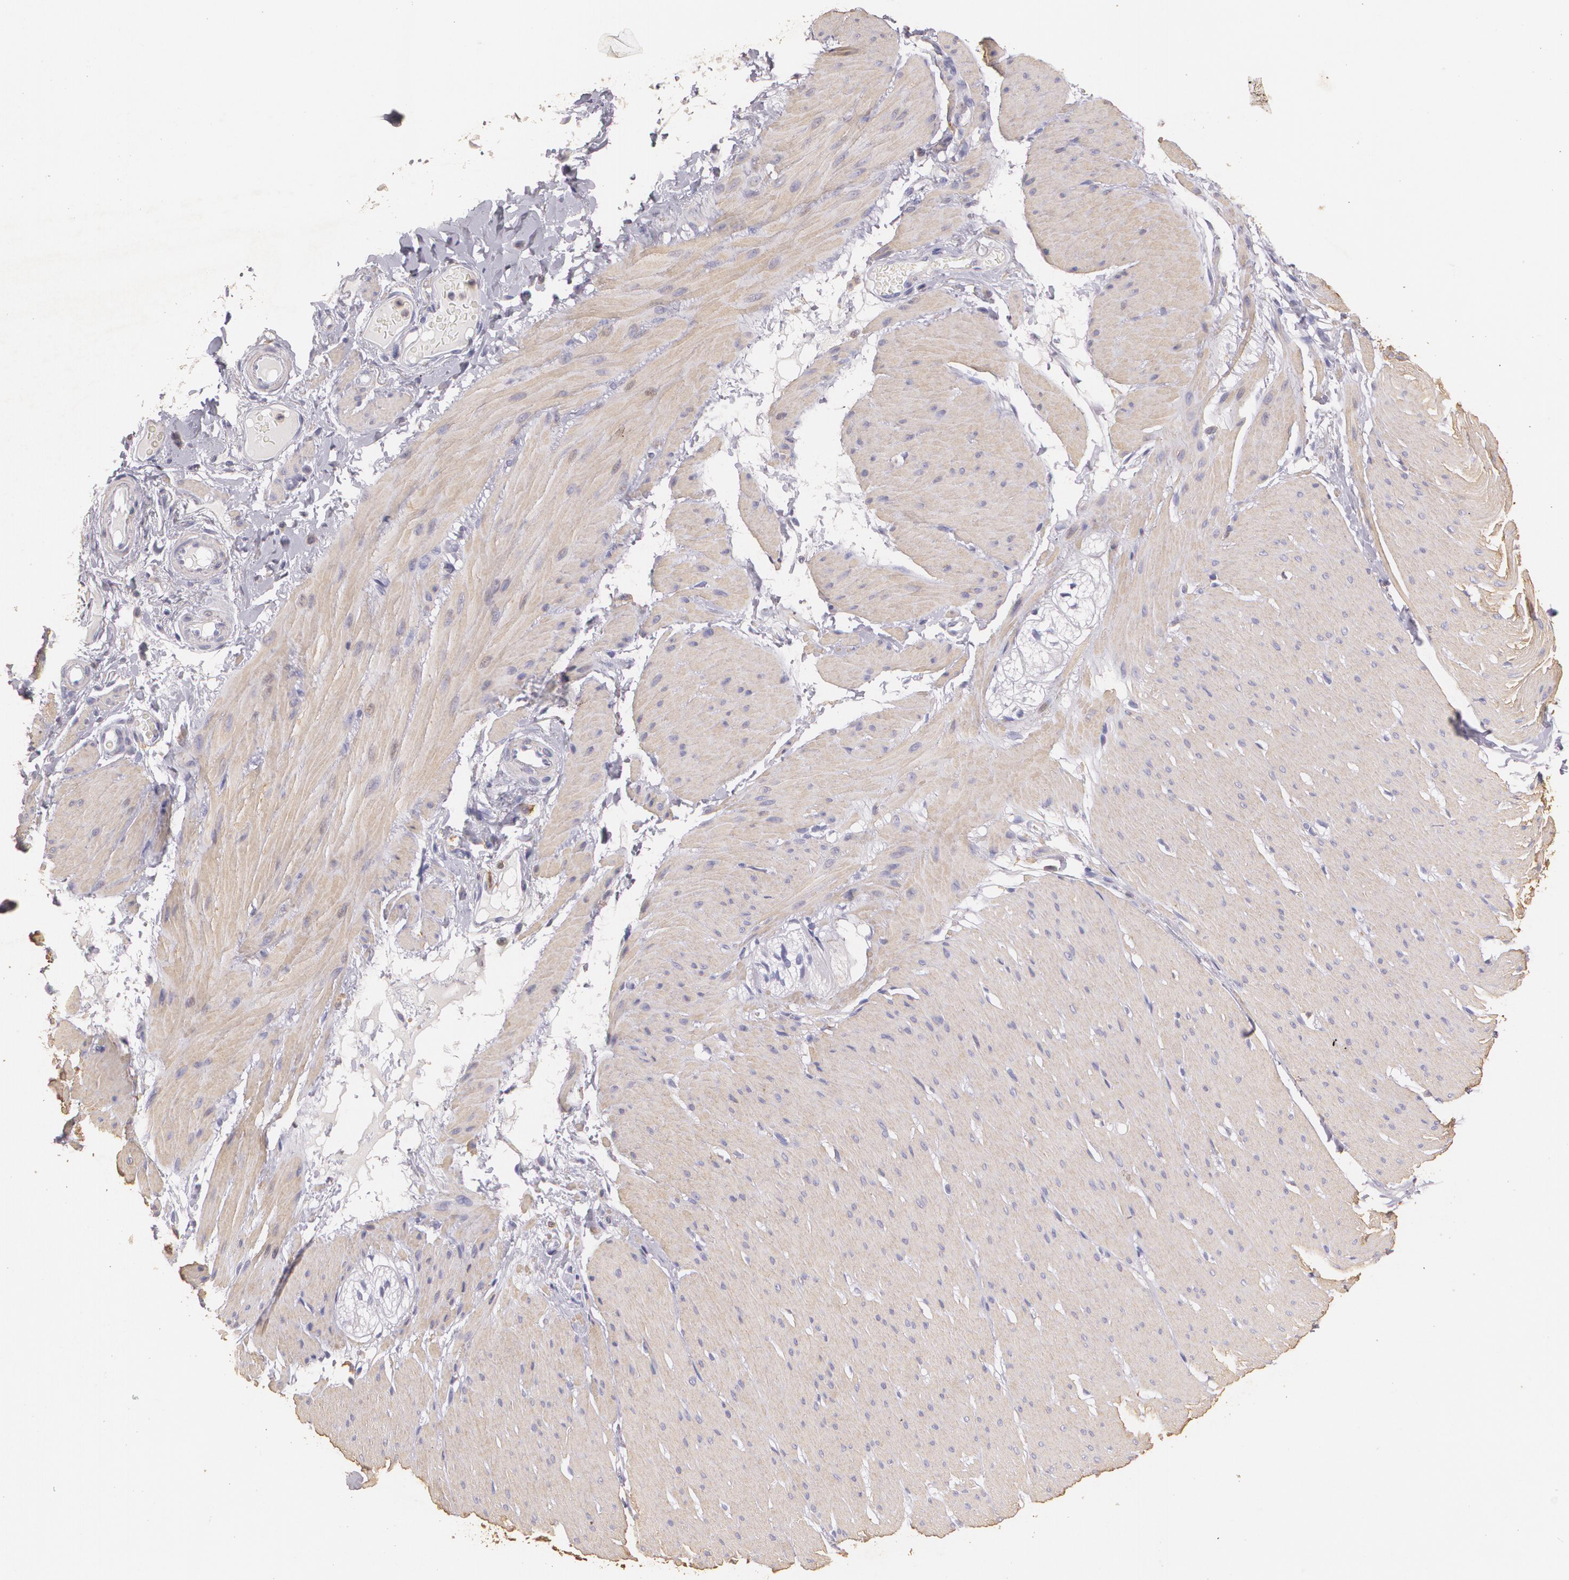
{"staining": {"intensity": "weak", "quantity": "25%-75%", "location": "cytoplasmic/membranous"}, "tissue": "smooth muscle", "cell_type": "Smooth muscle cells", "image_type": "normal", "snomed": [{"axis": "morphology", "description": "Normal tissue, NOS"}, {"axis": "topography", "description": "Smooth muscle"}, {"axis": "topography", "description": "Colon"}], "caption": "IHC of benign smooth muscle displays low levels of weak cytoplasmic/membranous positivity in approximately 25%-75% of smooth muscle cells.", "gene": "TGFBR1", "patient": {"sex": "male", "age": 67}}